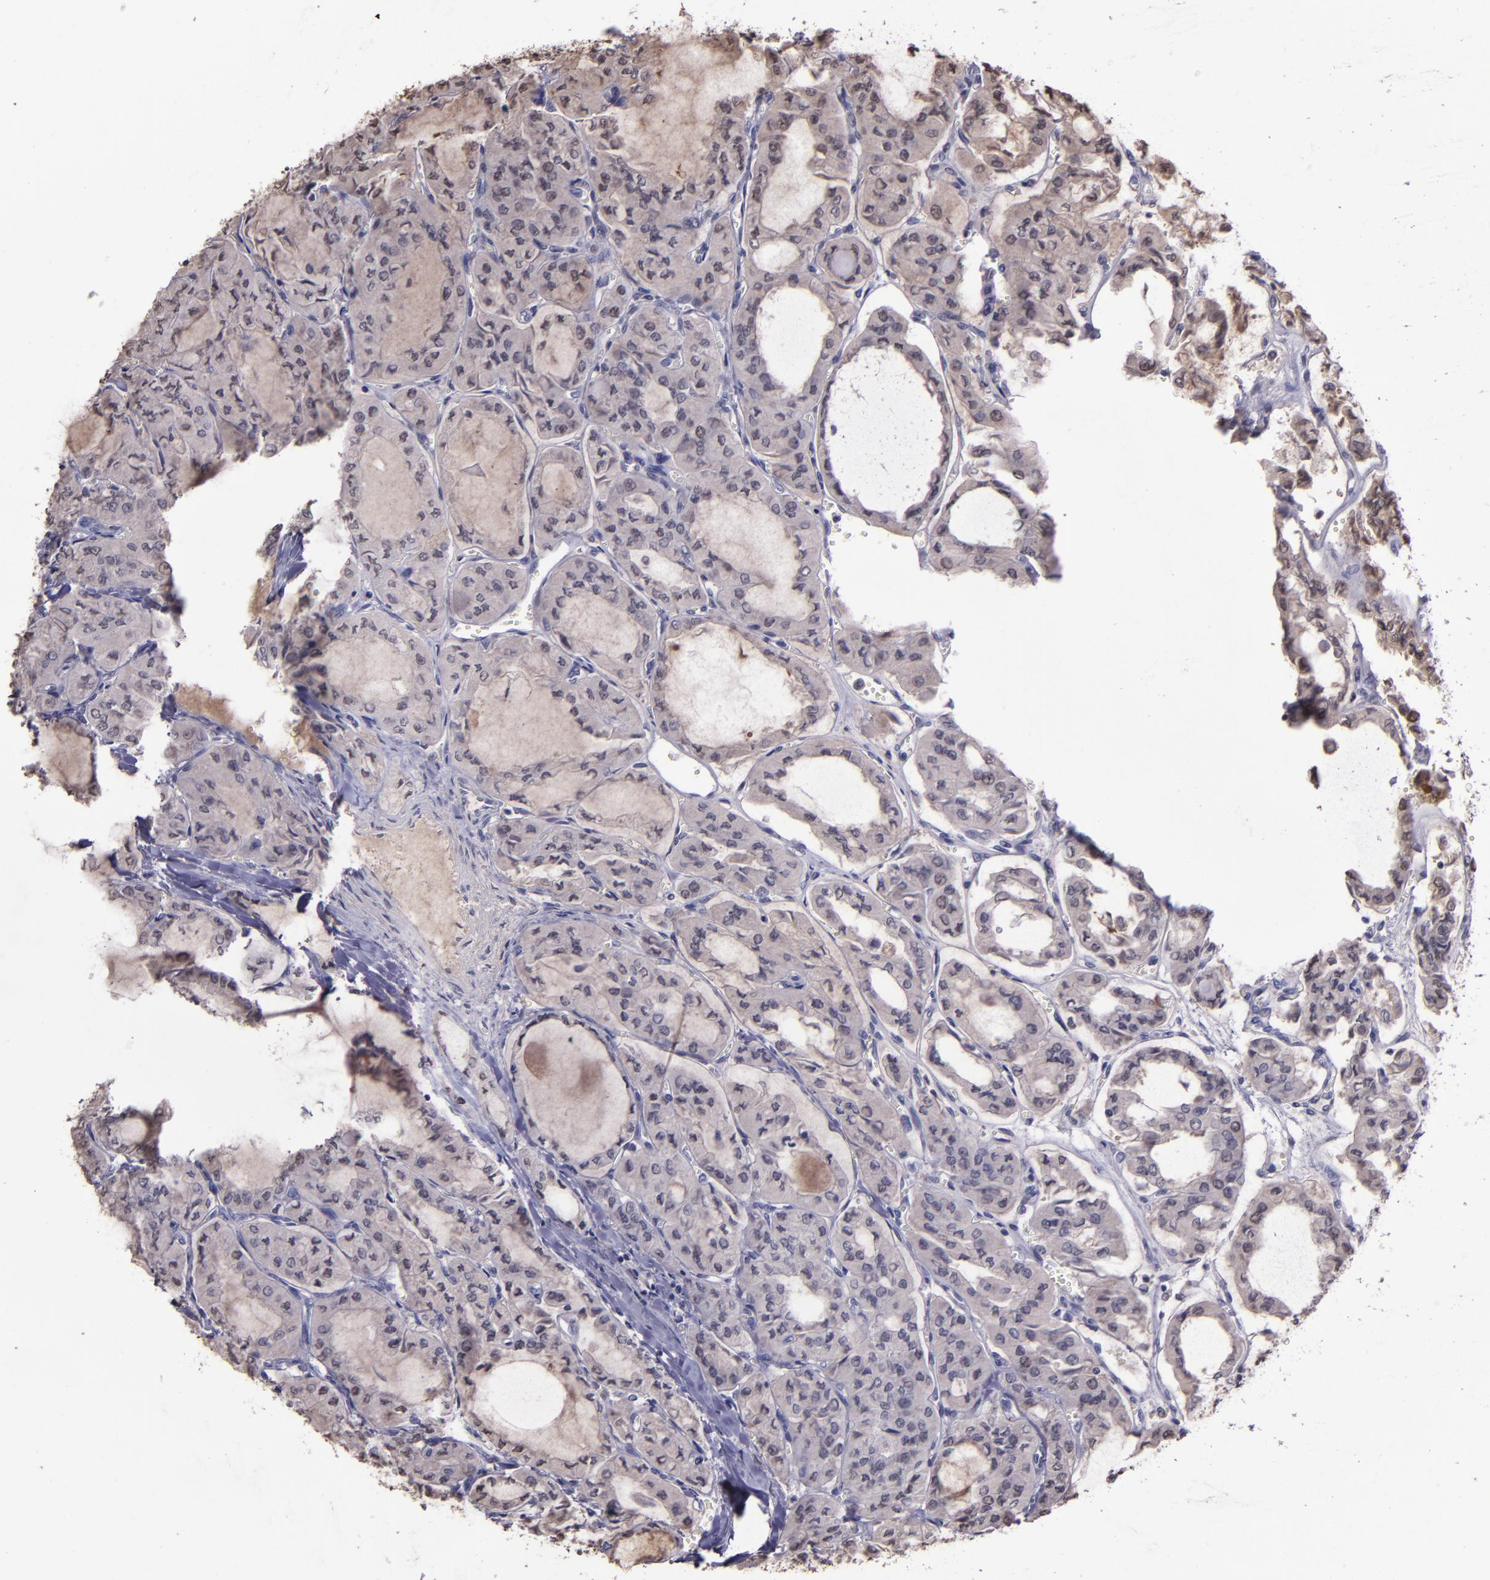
{"staining": {"intensity": "weak", "quantity": ">75%", "location": "cytoplasmic/membranous"}, "tissue": "thyroid cancer", "cell_type": "Tumor cells", "image_type": "cancer", "snomed": [{"axis": "morphology", "description": "Papillary adenocarcinoma, NOS"}, {"axis": "topography", "description": "Thyroid gland"}], "caption": "IHC histopathology image of human thyroid papillary adenocarcinoma stained for a protein (brown), which shows low levels of weak cytoplasmic/membranous positivity in about >75% of tumor cells.", "gene": "SERPINF2", "patient": {"sex": "male", "age": 20}}